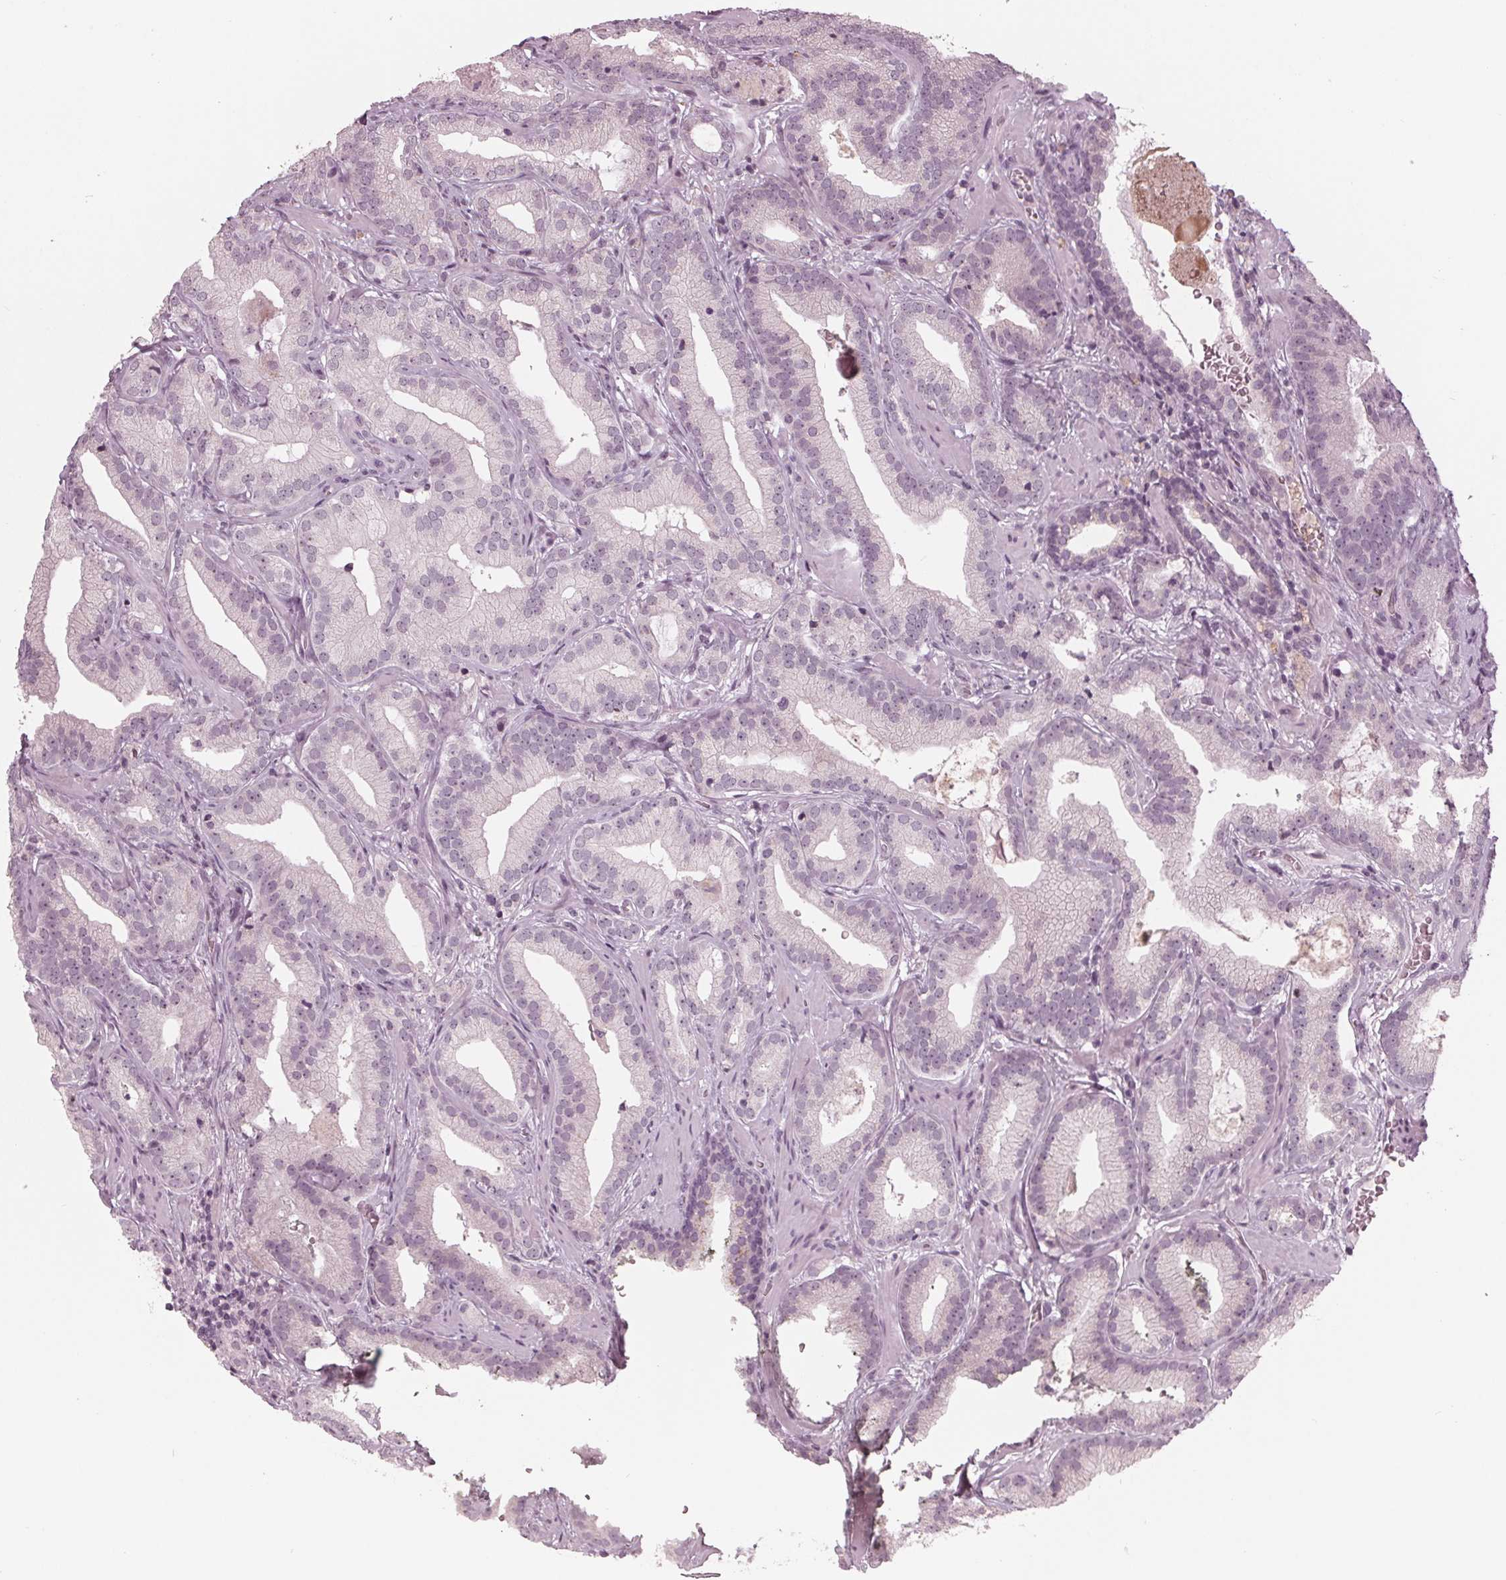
{"staining": {"intensity": "negative", "quantity": "none", "location": "none"}, "tissue": "prostate cancer", "cell_type": "Tumor cells", "image_type": "cancer", "snomed": [{"axis": "morphology", "description": "Adenocarcinoma, Low grade"}, {"axis": "topography", "description": "Prostate"}], "caption": "Immunohistochemistry (IHC) image of human prostate cancer (adenocarcinoma (low-grade)) stained for a protein (brown), which reveals no expression in tumor cells.", "gene": "ADPRHL1", "patient": {"sex": "male", "age": 62}}